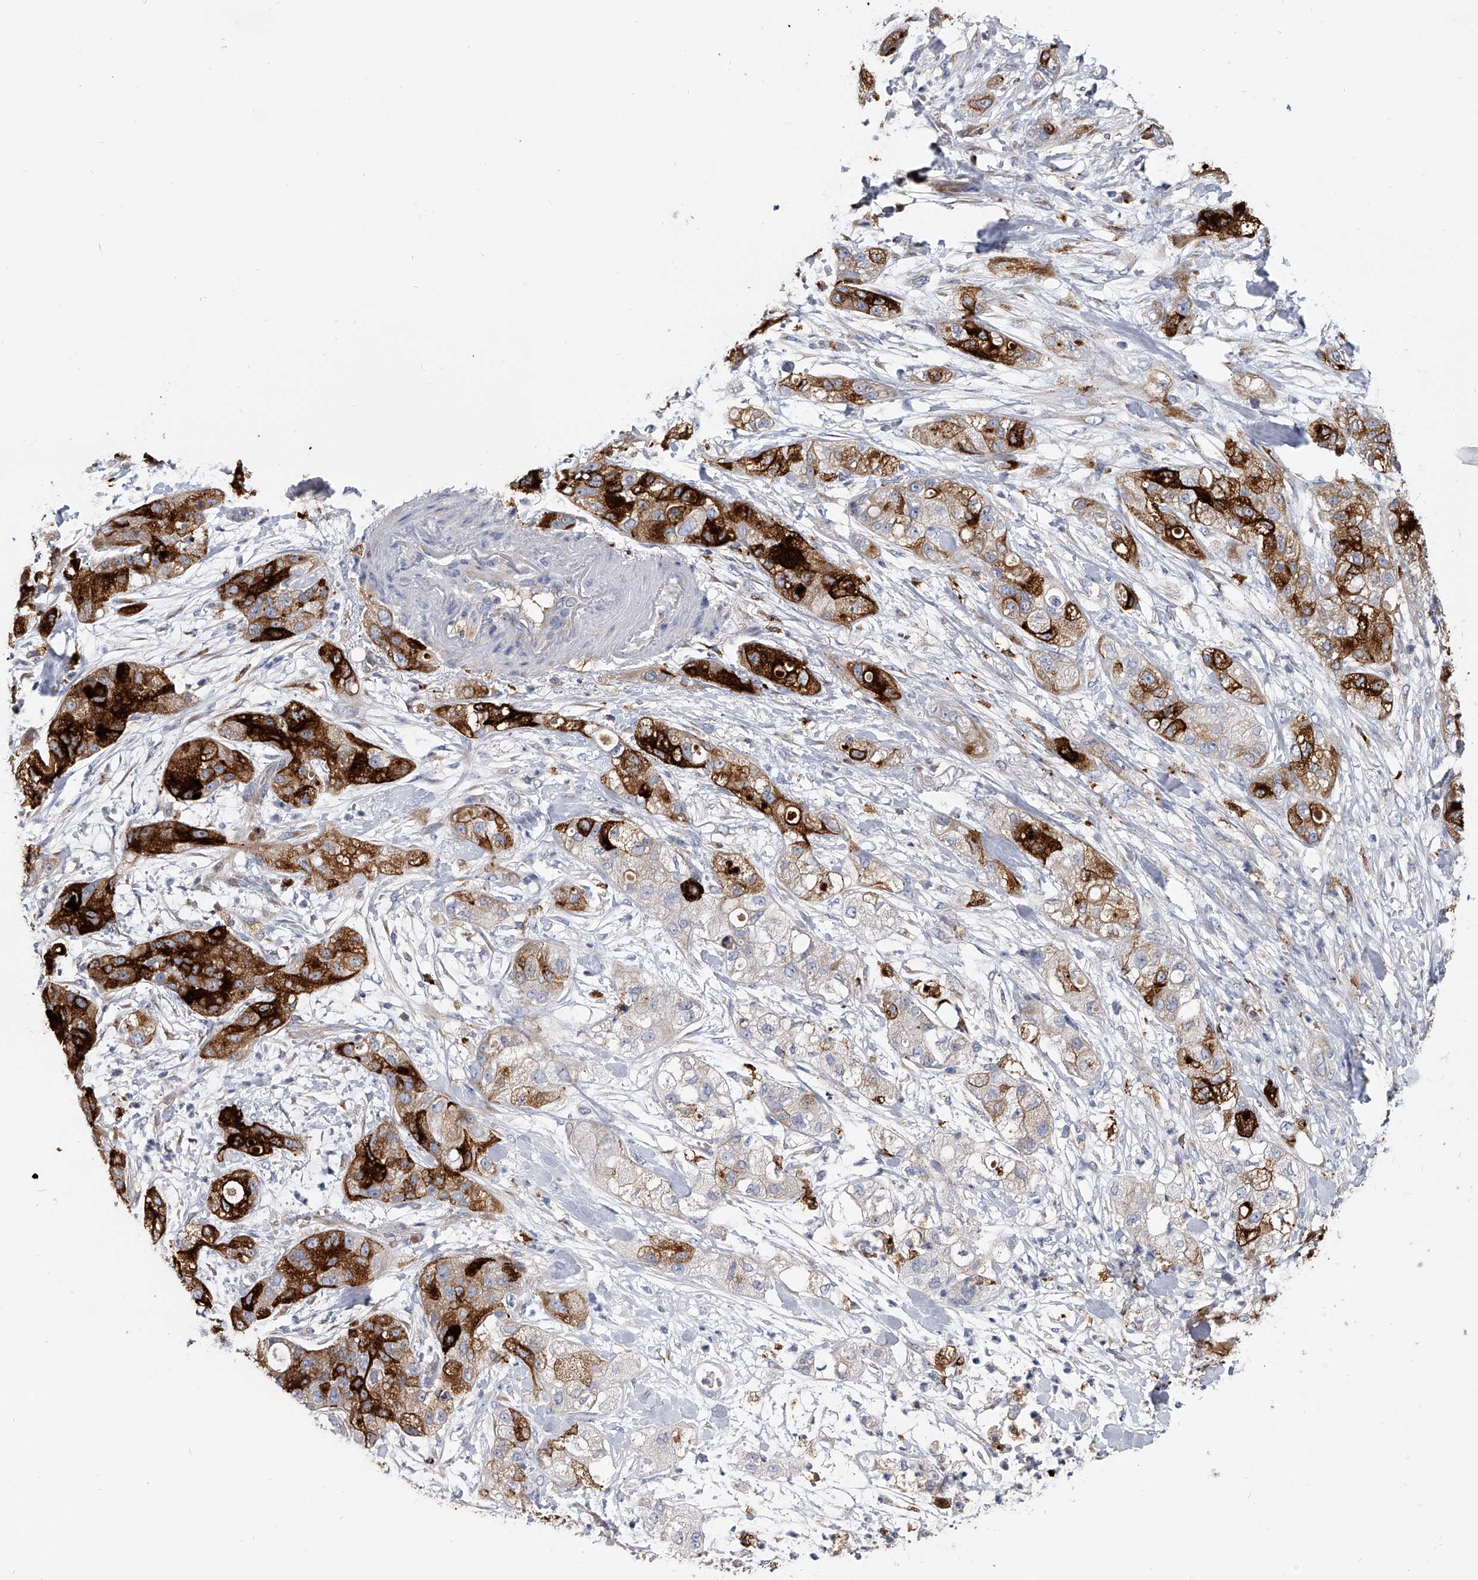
{"staining": {"intensity": "strong", "quantity": ">75%", "location": "cytoplasmic/membranous"}, "tissue": "pancreatic cancer", "cell_type": "Tumor cells", "image_type": "cancer", "snomed": [{"axis": "morphology", "description": "Adenocarcinoma, NOS"}, {"axis": "topography", "description": "Pancreas"}], "caption": "Tumor cells display high levels of strong cytoplasmic/membranous positivity in approximately >75% of cells in human pancreatic adenocarcinoma.", "gene": "SPP1", "patient": {"sex": "female", "age": 78}}